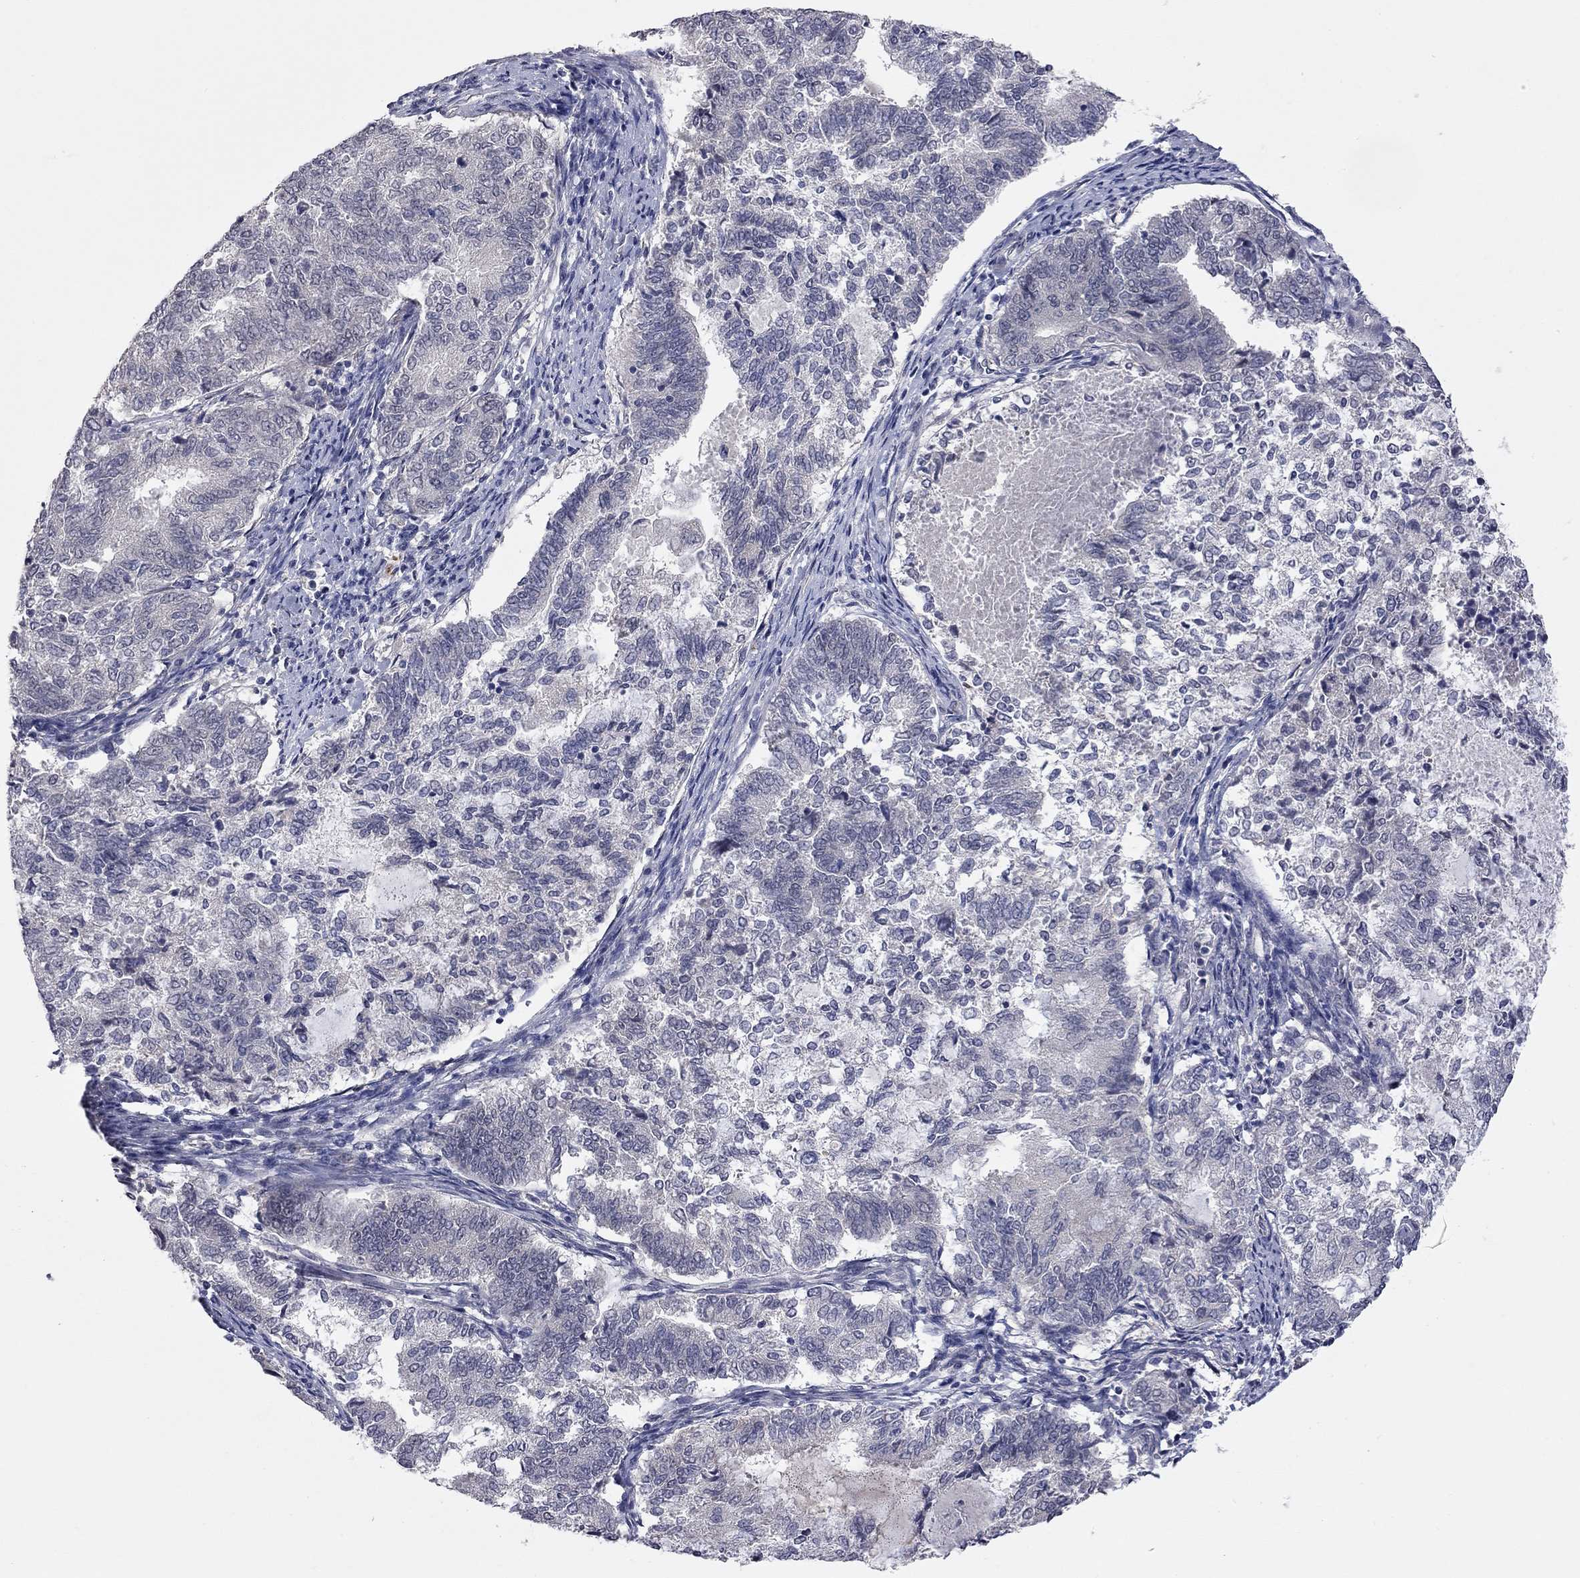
{"staining": {"intensity": "negative", "quantity": "none", "location": "none"}, "tissue": "endometrial cancer", "cell_type": "Tumor cells", "image_type": "cancer", "snomed": [{"axis": "morphology", "description": "Adenocarcinoma, NOS"}, {"axis": "topography", "description": "Endometrium"}], "caption": "Immunohistochemistry (IHC) of endometrial cancer shows no expression in tumor cells.", "gene": "FABP12", "patient": {"sex": "female", "age": 65}}